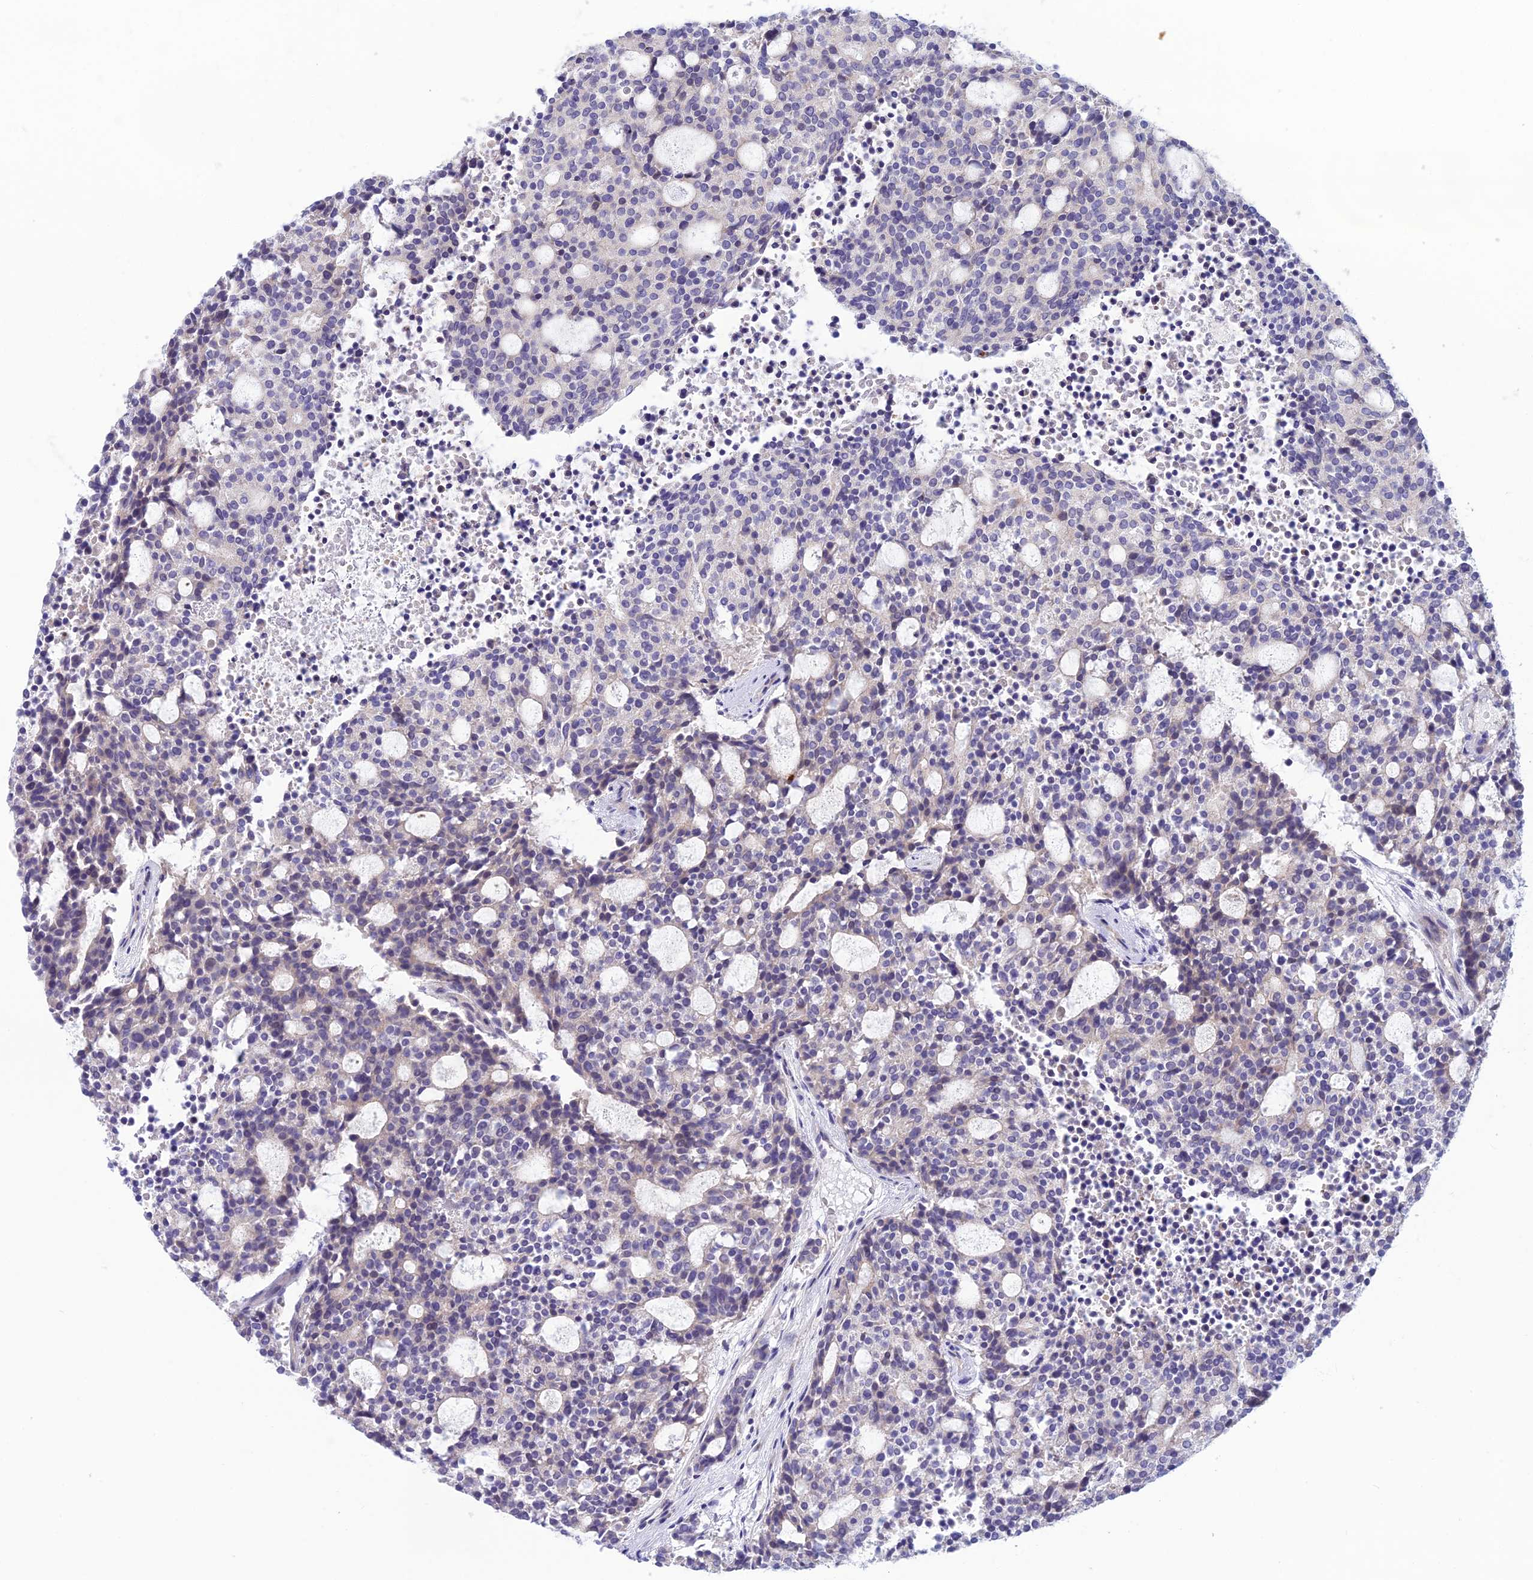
{"staining": {"intensity": "negative", "quantity": "none", "location": "none"}, "tissue": "carcinoid", "cell_type": "Tumor cells", "image_type": "cancer", "snomed": [{"axis": "morphology", "description": "Carcinoid, malignant, NOS"}, {"axis": "topography", "description": "Pancreas"}], "caption": "DAB (3,3'-diaminobenzidine) immunohistochemical staining of carcinoid (malignant) exhibits no significant positivity in tumor cells. The staining was performed using DAB to visualize the protein expression in brown, while the nuclei were stained in blue with hematoxylin (Magnification: 20x).", "gene": "XPO7", "patient": {"sex": "female", "age": 54}}